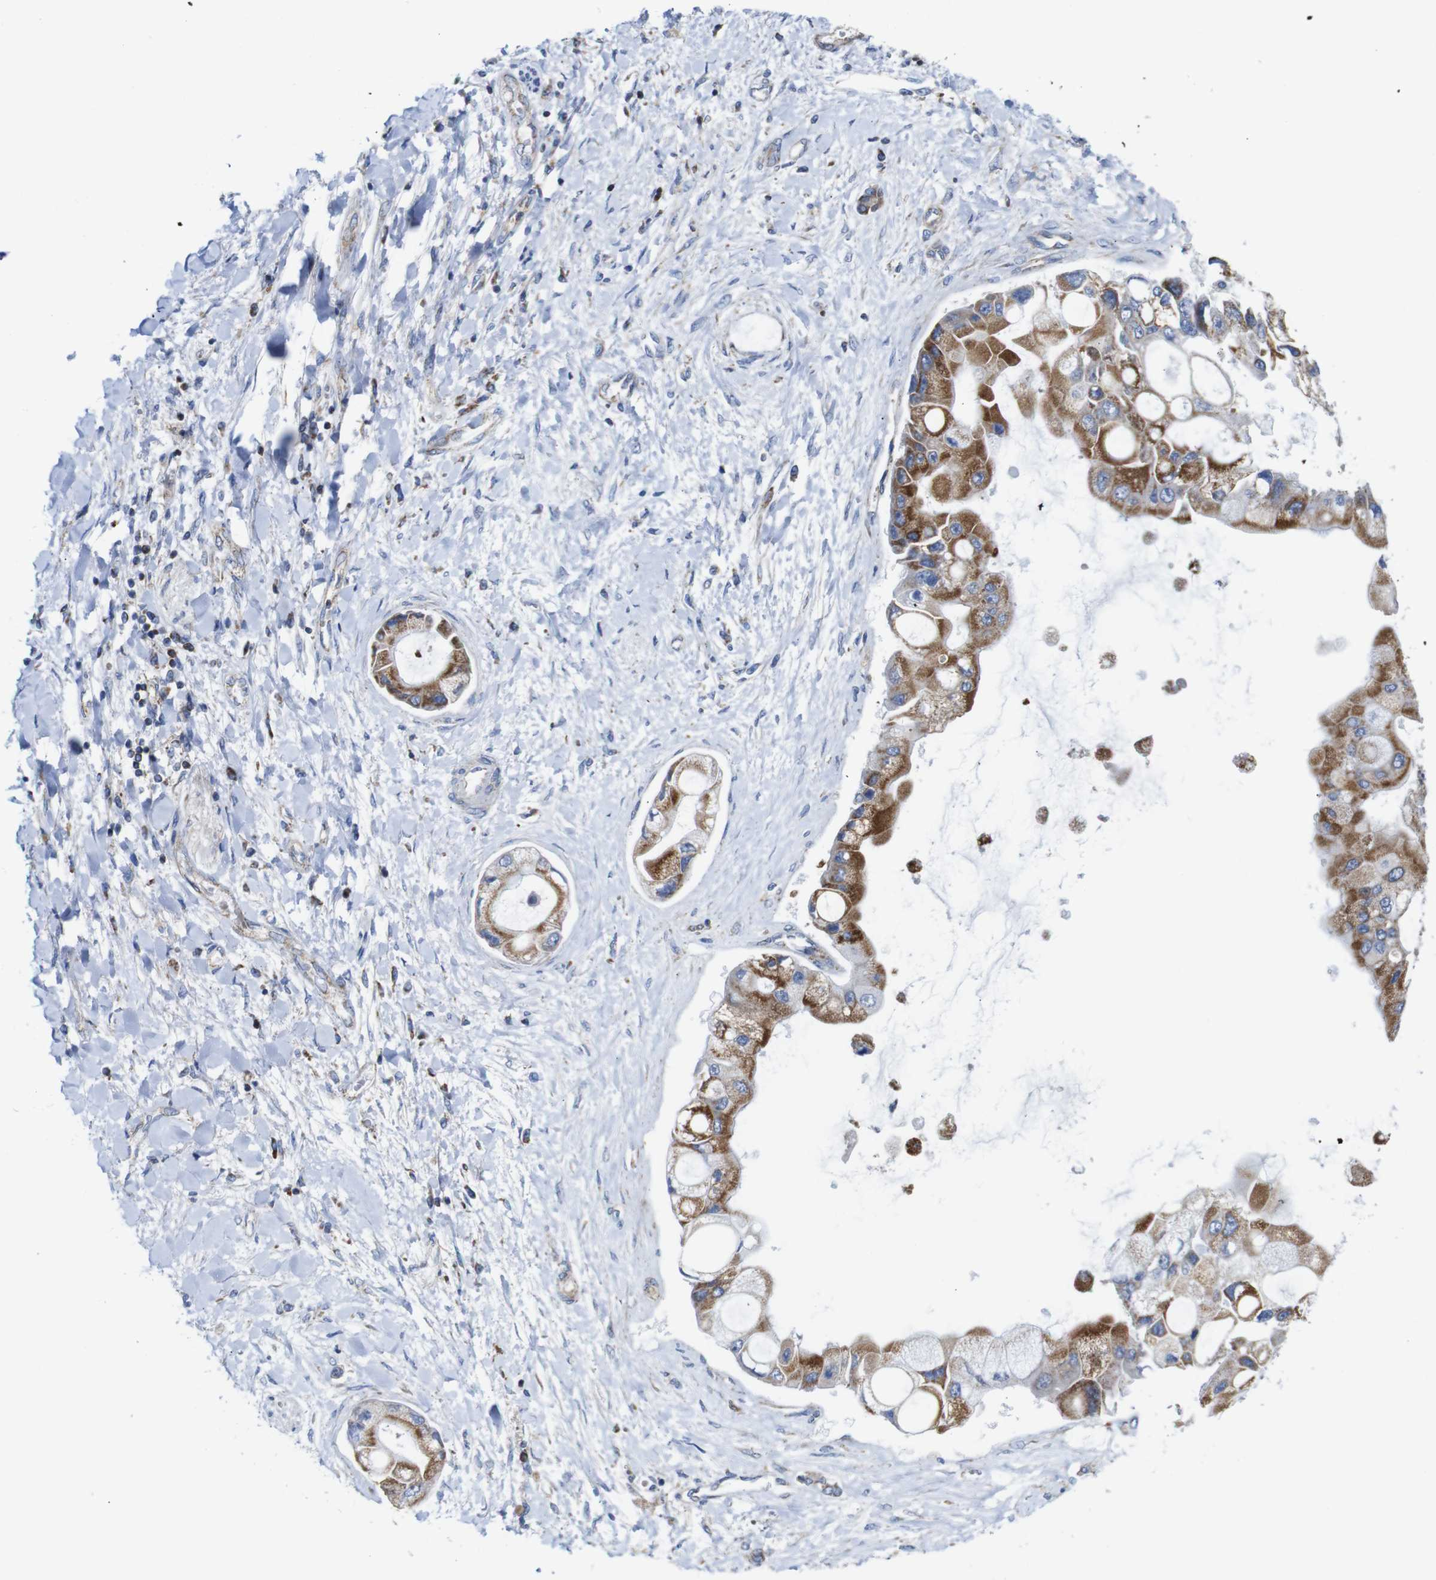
{"staining": {"intensity": "strong", "quantity": "25%-75%", "location": "cytoplasmic/membranous"}, "tissue": "liver cancer", "cell_type": "Tumor cells", "image_type": "cancer", "snomed": [{"axis": "morphology", "description": "Cholangiocarcinoma"}, {"axis": "topography", "description": "Liver"}], "caption": "Immunohistochemistry (DAB (3,3'-diaminobenzidine)) staining of liver cancer (cholangiocarcinoma) demonstrates strong cytoplasmic/membranous protein staining in about 25%-75% of tumor cells.", "gene": "PDCD1LG2", "patient": {"sex": "male", "age": 50}}